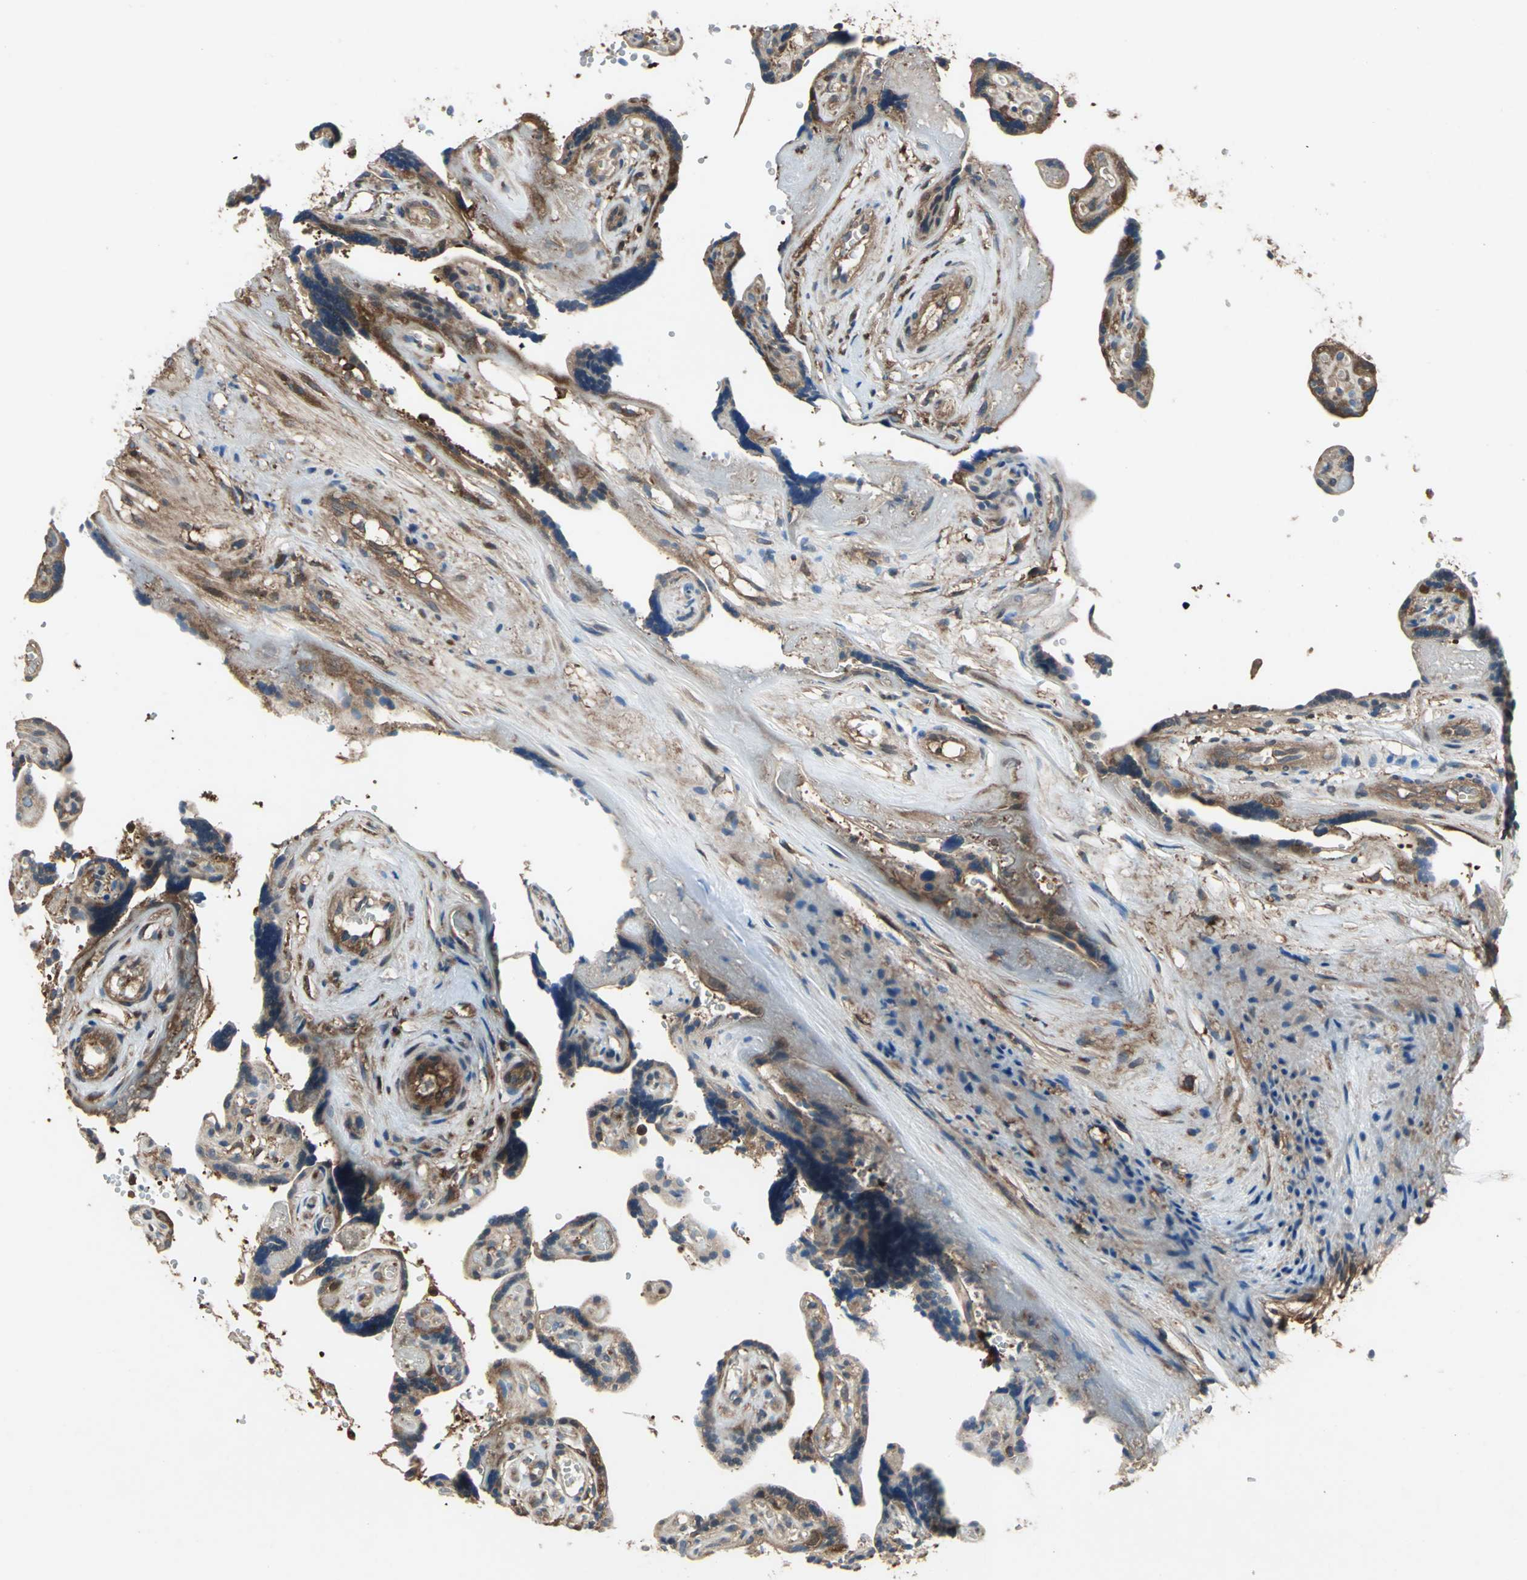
{"staining": {"intensity": "strong", "quantity": ">75%", "location": "cytoplasmic/membranous"}, "tissue": "placenta", "cell_type": "Decidual cells", "image_type": "normal", "snomed": [{"axis": "morphology", "description": "Normal tissue, NOS"}, {"axis": "topography", "description": "Placenta"}], "caption": "This micrograph shows immunohistochemistry (IHC) staining of benign human placenta, with high strong cytoplasmic/membranous staining in approximately >75% of decidual cells.", "gene": "CAPN1", "patient": {"sex": "female", "age": 30}}